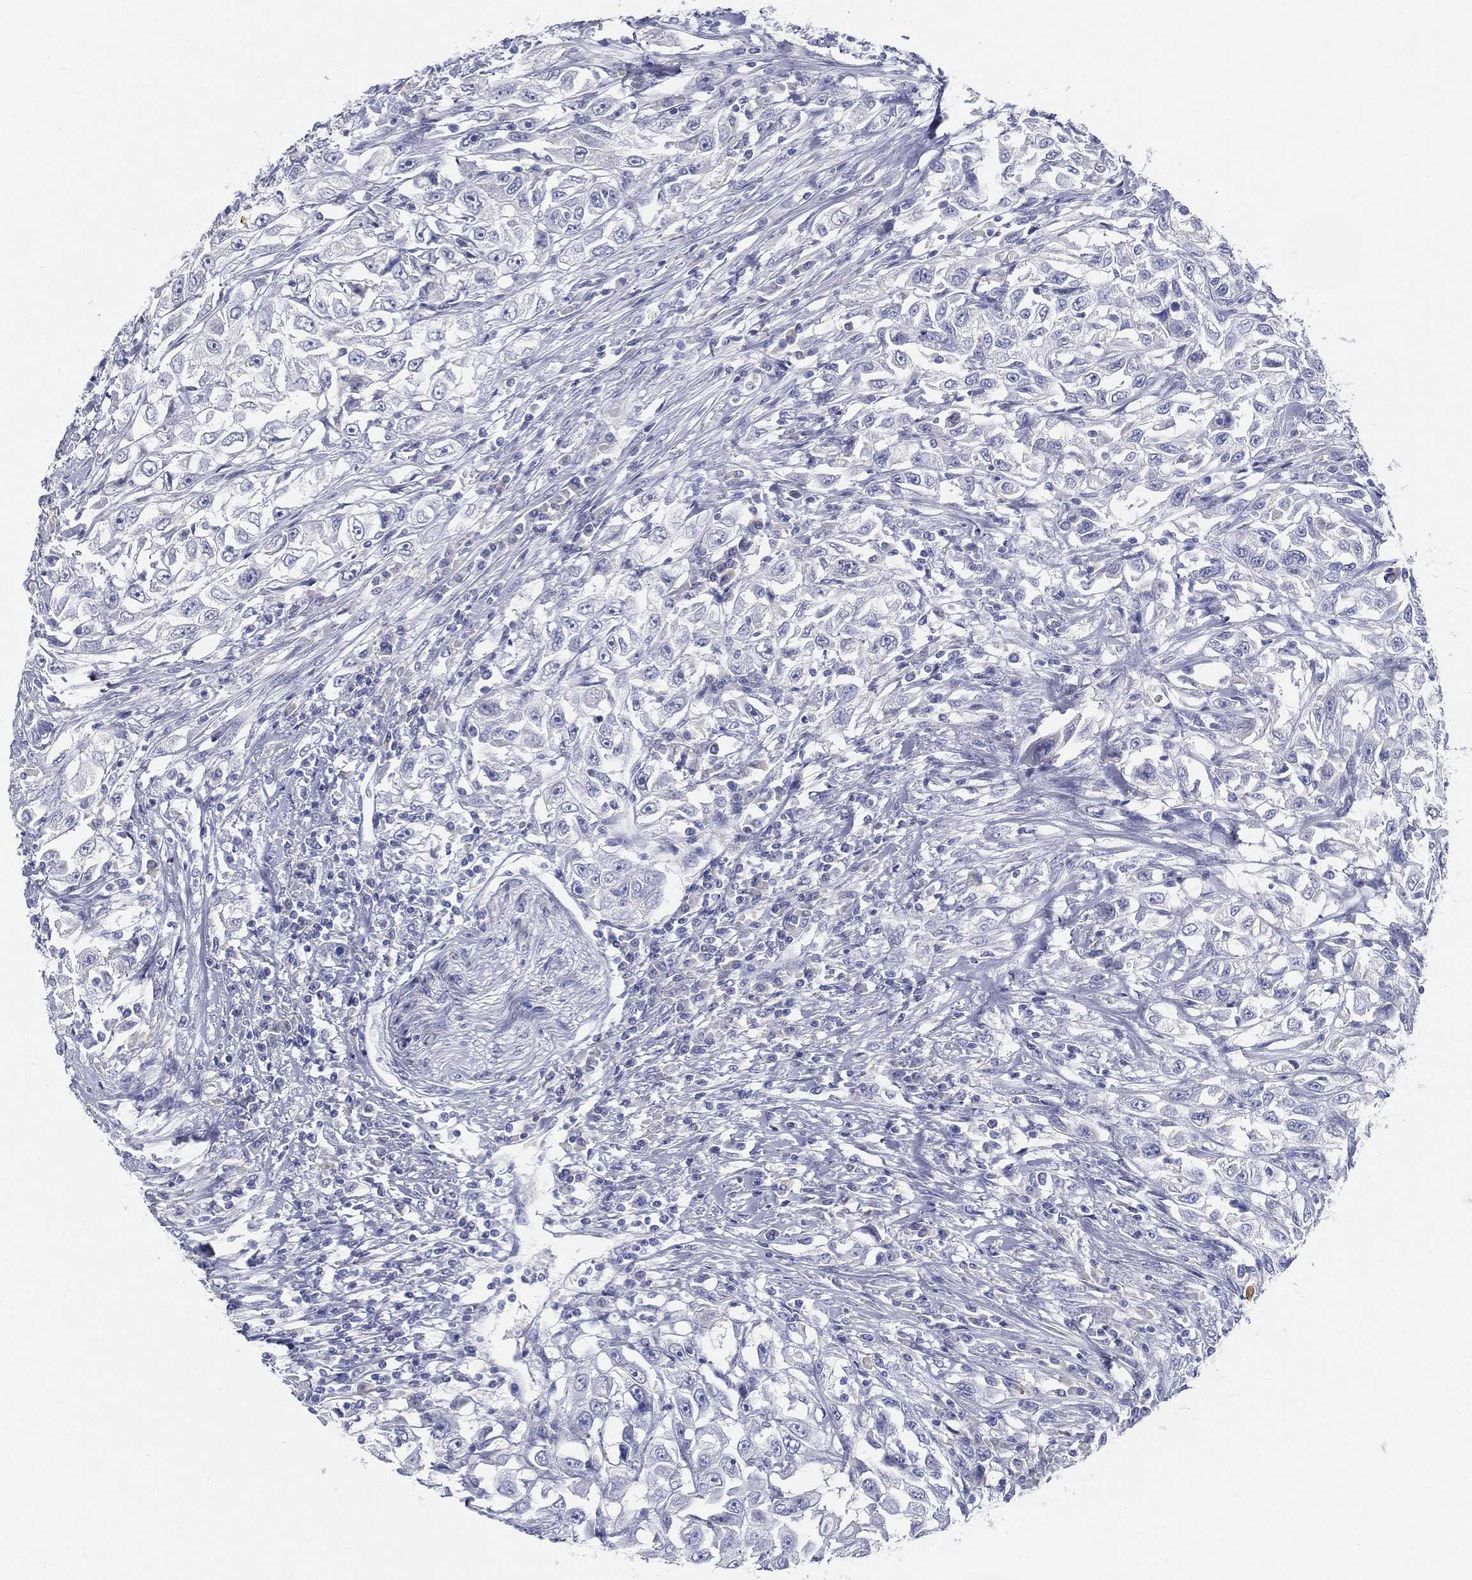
{"staining": {"intensity": "negative", "quantity": "none", "location": "none"}, "tissue": "urothelial cancer", "cell_type": "Tumor cells", "image_type": "cancer", "snomed": [{"axis": "morphology", "description": "Urothelial carcinoma, High grade"}, {"axis": "topography", "description": "Urinary bladder"}], "caption": "Human high-grade urothelial carcinoma stained for a protein using immunohistochemistry demonstrates no staining in tumor cells.", "gene": "STS", "patient": {"sex": "female", "age": 56}}